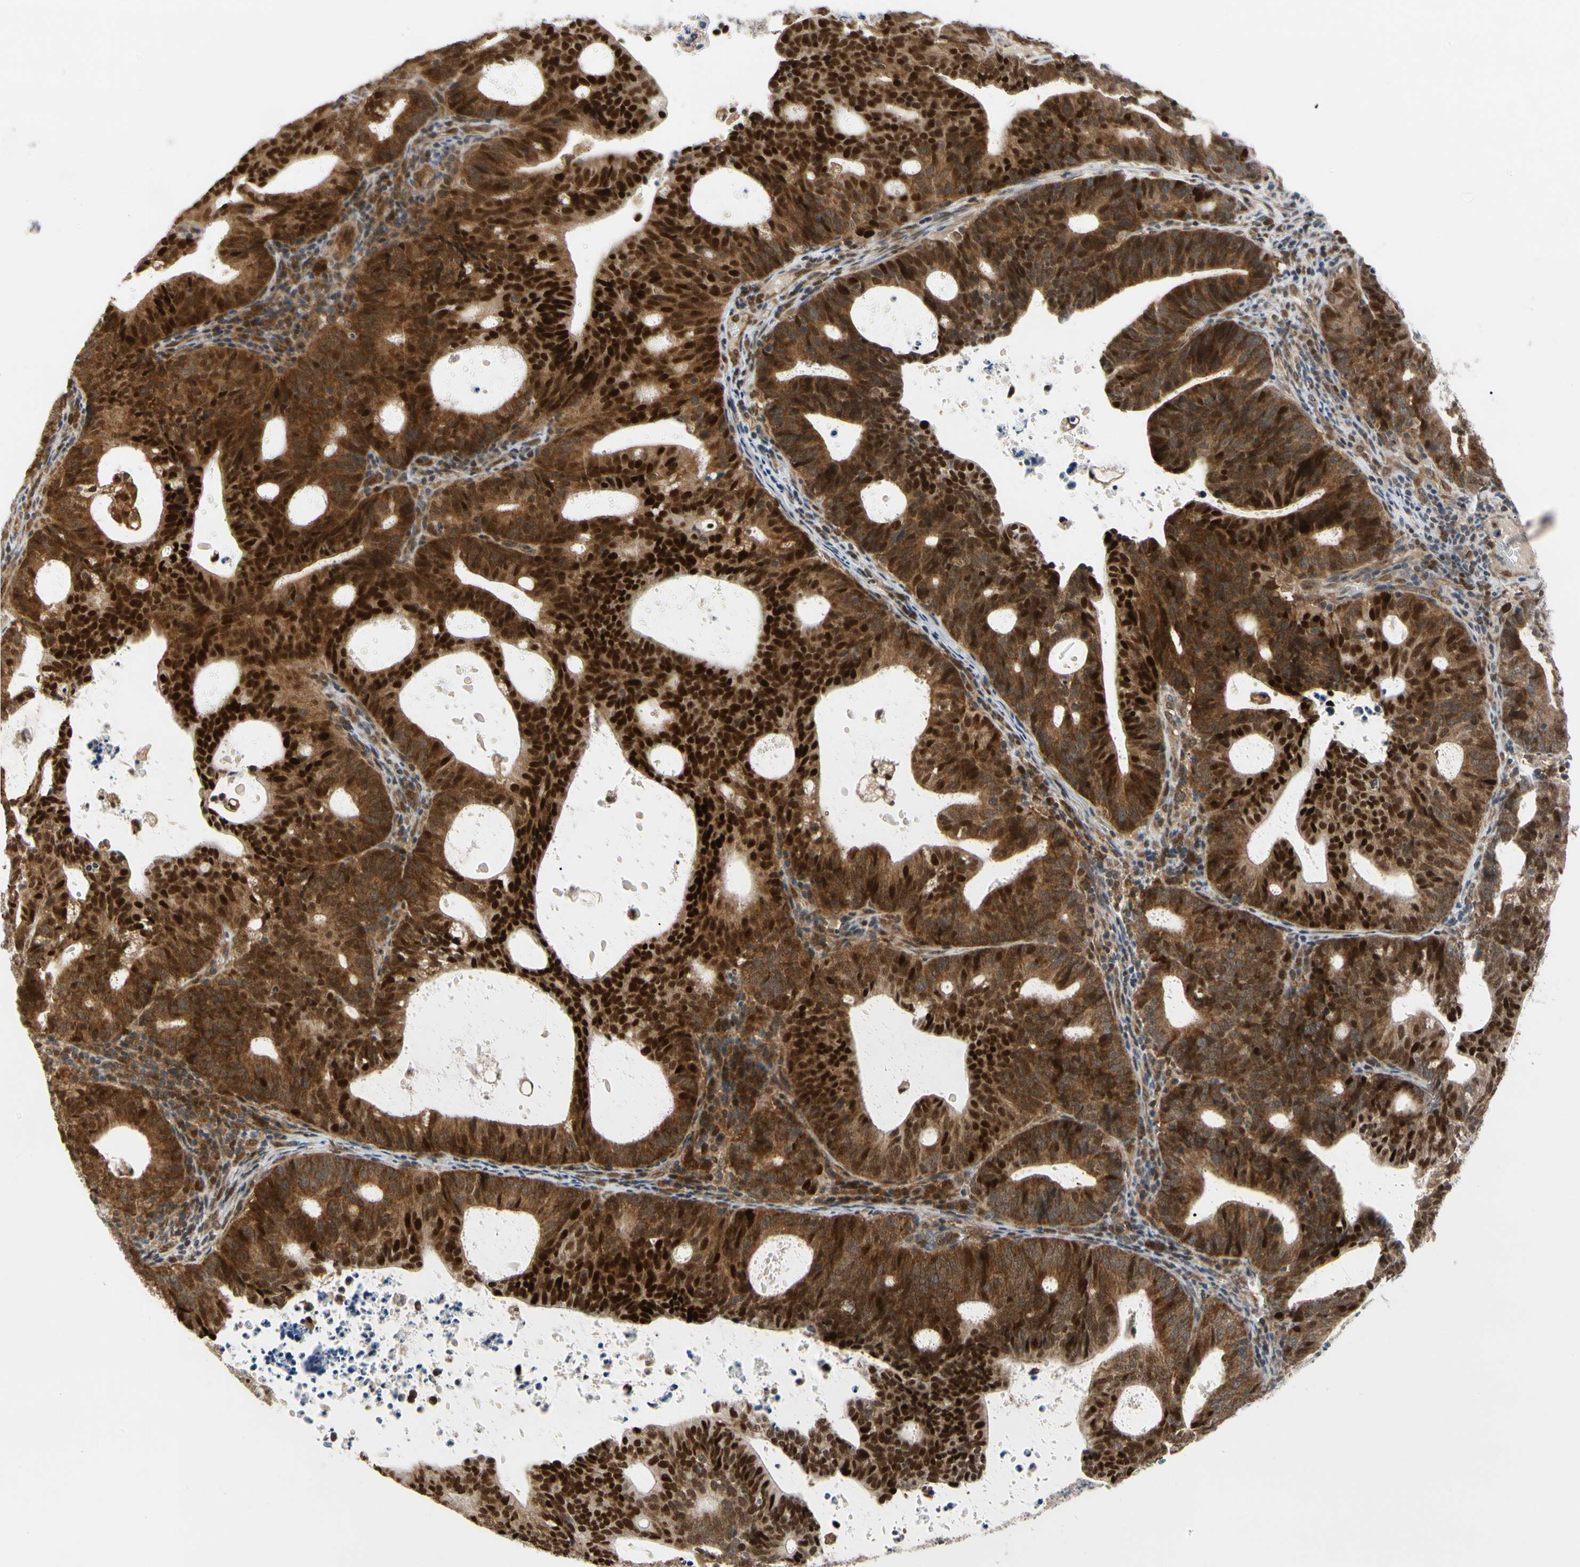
{"staining": {"intensity": "strong", "quantity": ">75%", "location": "cytoplasmic/membranous,nuclear"}, "tissue": "endometrial cancer", "cell_type": "Tumor cells", "image_type": "cancer", "snomed": [{"axis": "morphology", "description": "Adenocarcinoma, NOS"}, {"axis": "topography", "description": "Uterus"}], "caption": "Endometrial cancer stained for a protein shows strong cytoplasmic/membranous and nuclear positivity in tumor cells.", "gene": "CDK5", "patient": {"sex": "female", "age": 83}}